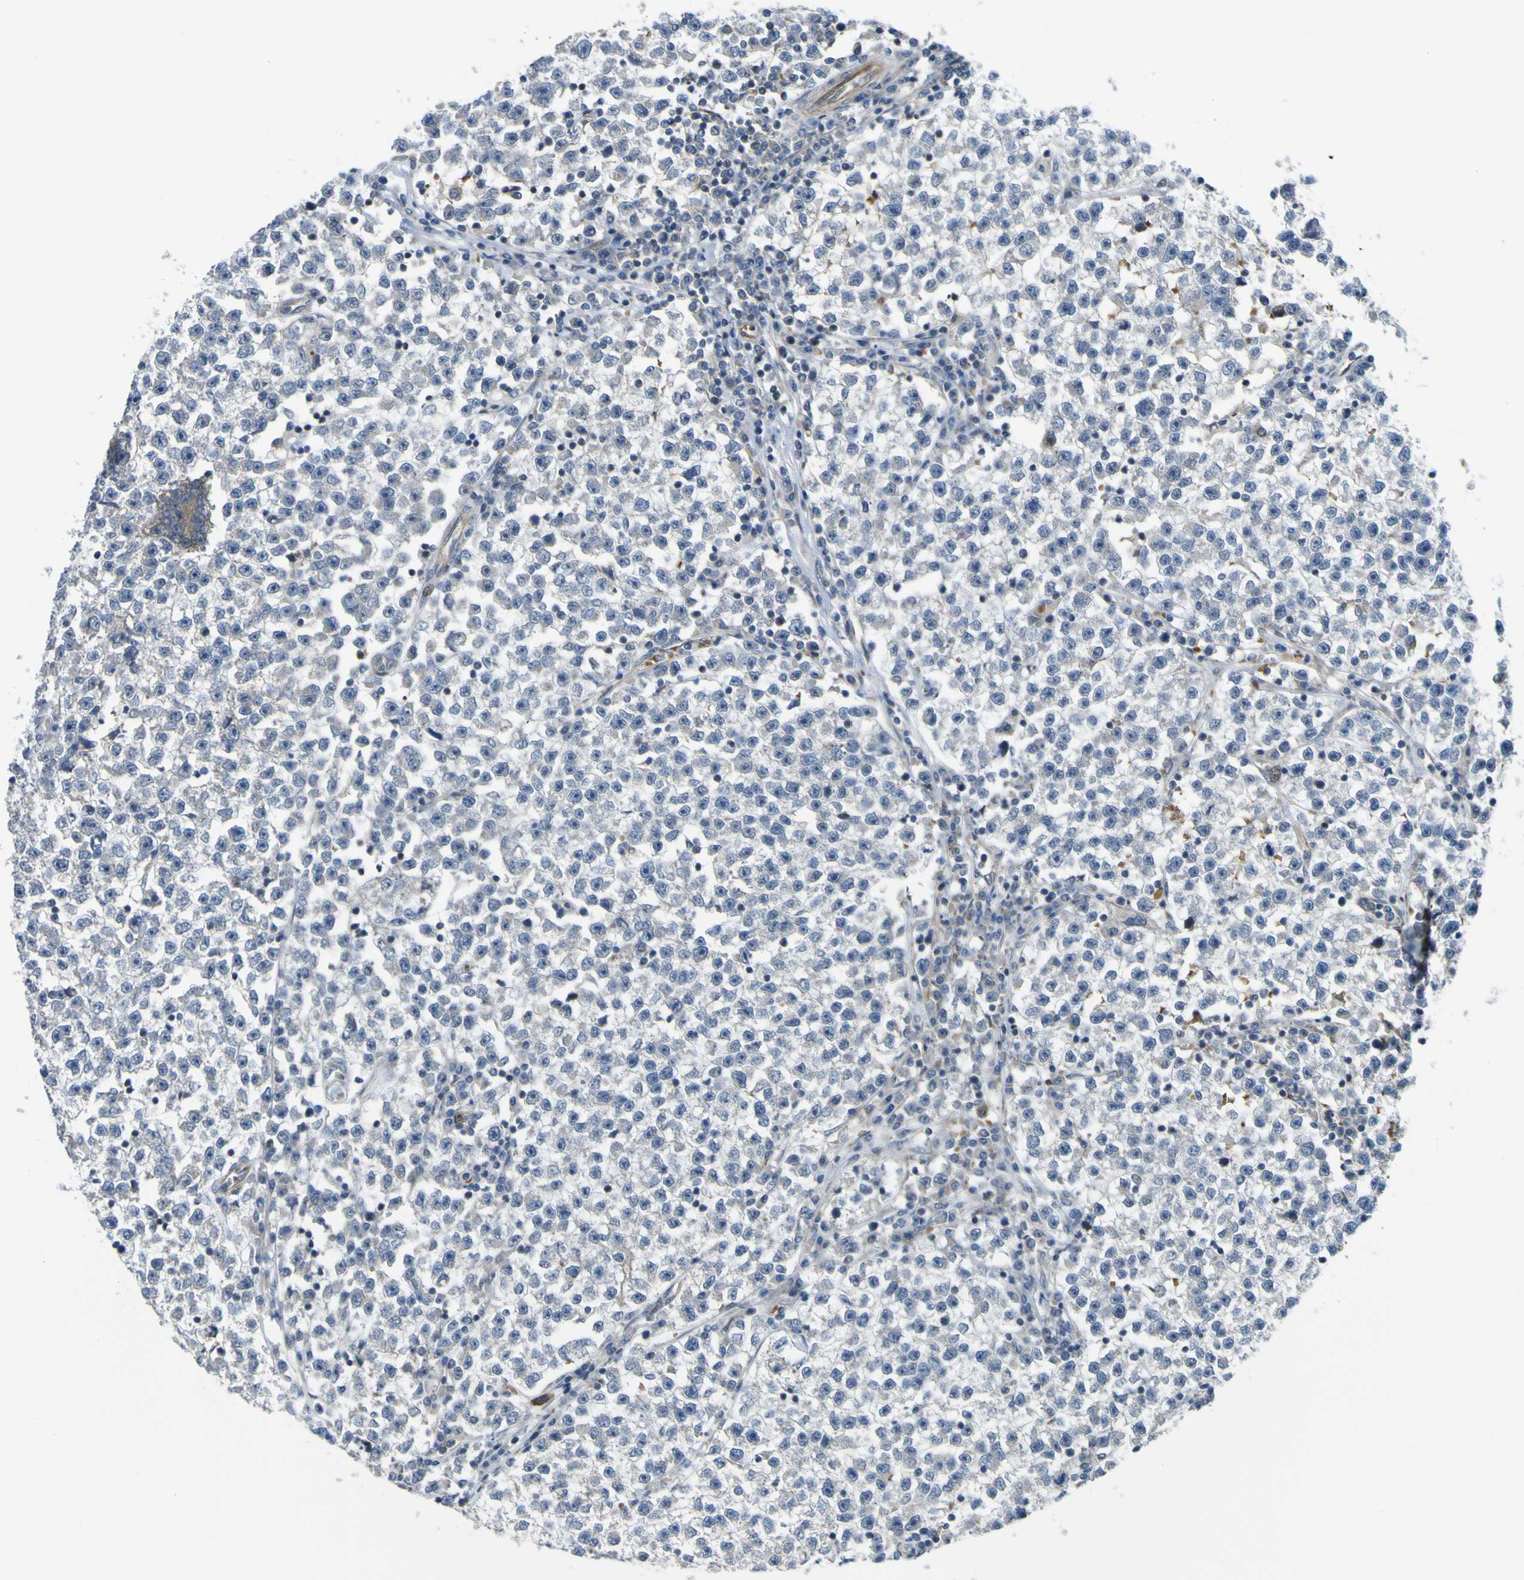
{"staining": {"intensity": "negative", "quantity": "none", "location": "none"}, "tissue": "testis cancer", "cell_type": "Tumor cells", "image_type": "cancer", "snomed": [{"axis": "morphology", "description": "Seminoma, NOS"}, {"axis": "topography", "description": "Testis"}], "caption": "There is no significant positivity in tumor cells of testis cancer.", "gene": "KDM7A", "patient": {"sex": "male", "age": 22}}